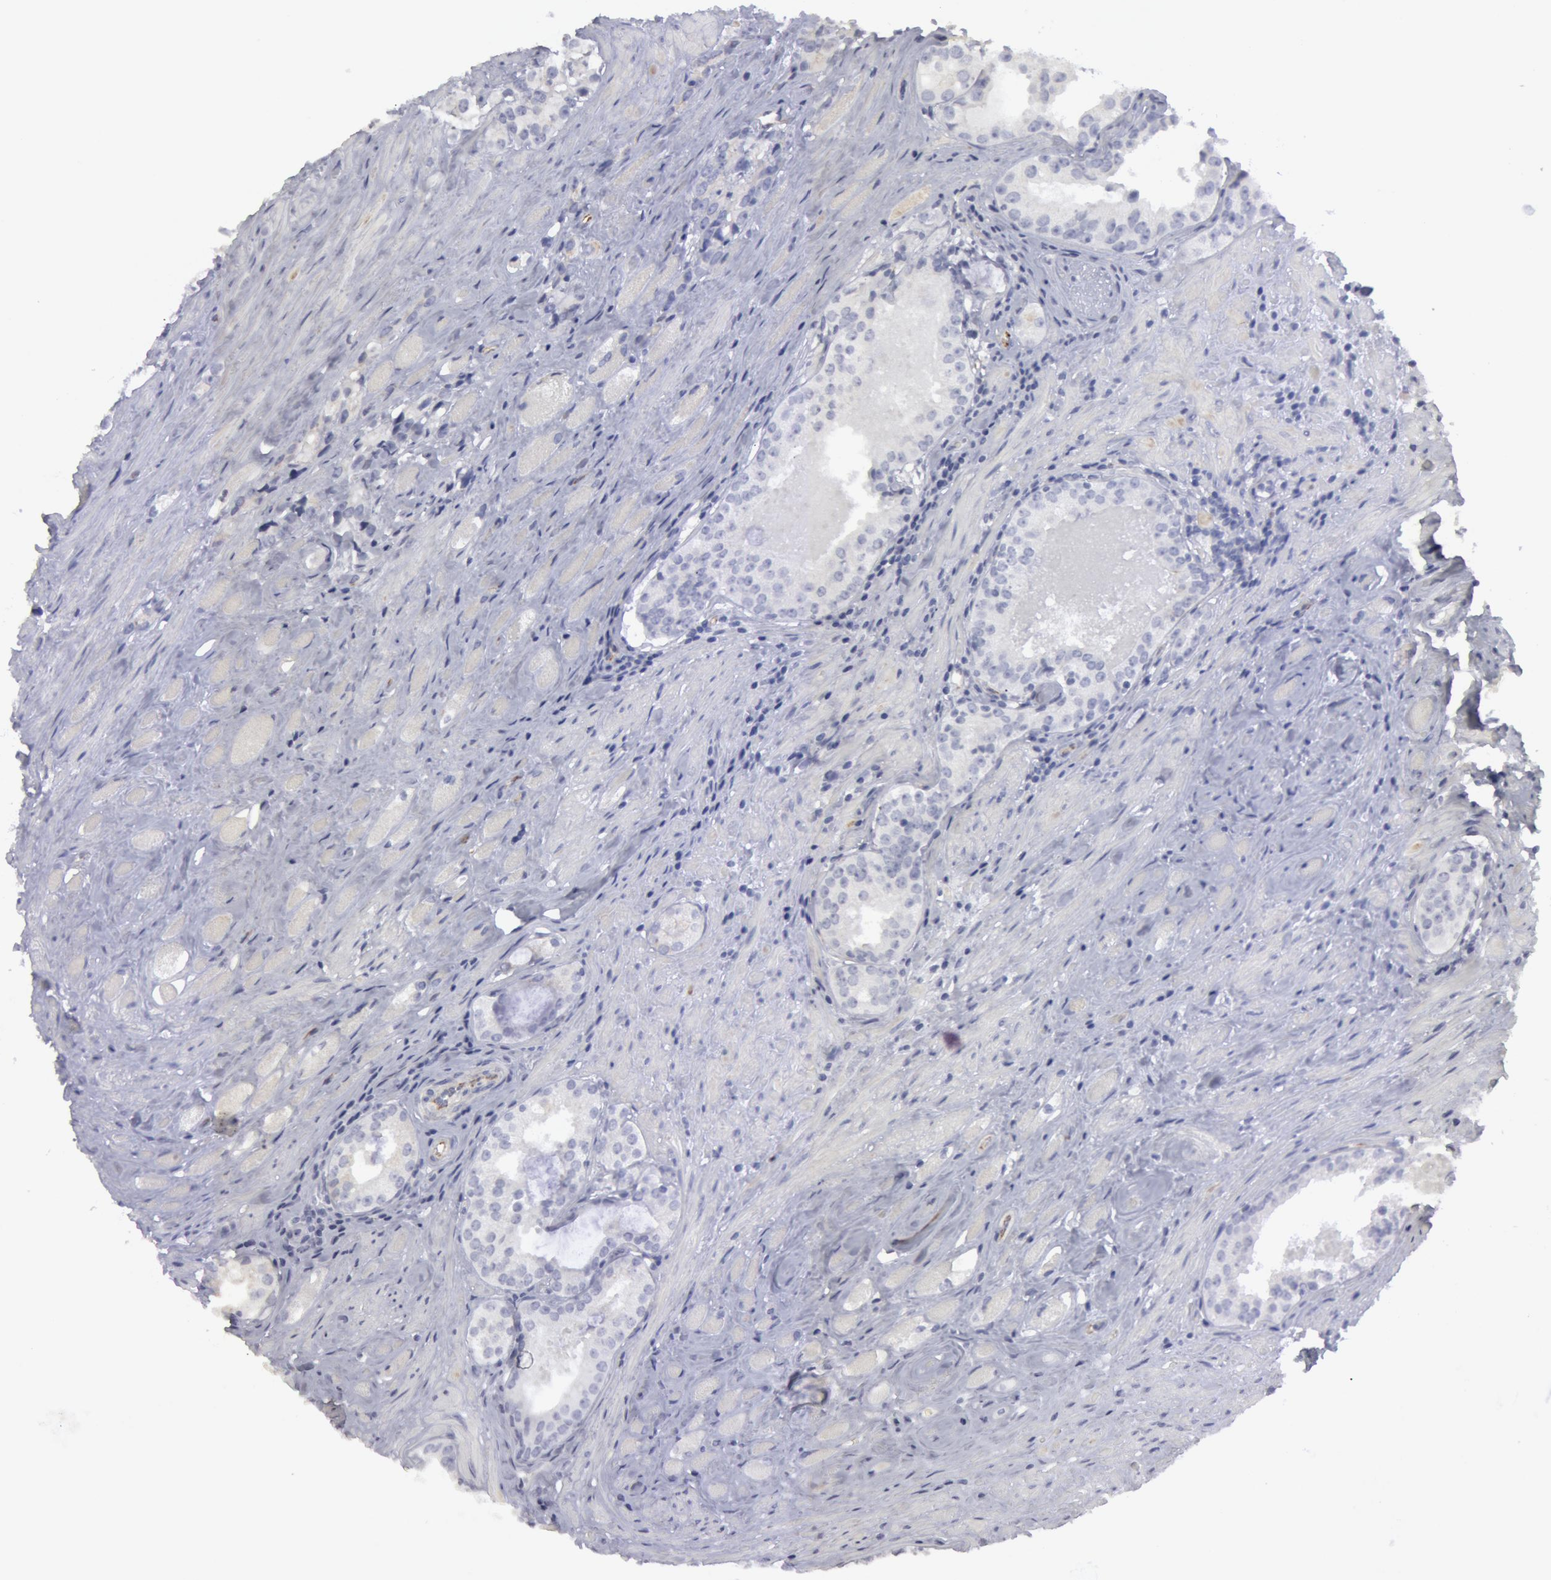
{"staining": {"intensity": "negative", "quantity": "none", "location": "none"}, "tissue": "prostate cancer", "cell_type": "Tumor cells", "image_type": "cancer", "snomed": [{"axis": "morphology", "description": "Adenocarcinoma, Medium grade"}, {"axis": "topography", "description": "Prostate"}], "caption": "Human prostate medium-grade adenocarcinoma stained for a protein using immunohistochemistry shows no positivity in tumor cells.", "gene": "SMC1B", "patient": {"sex": "male", "age": 73}}